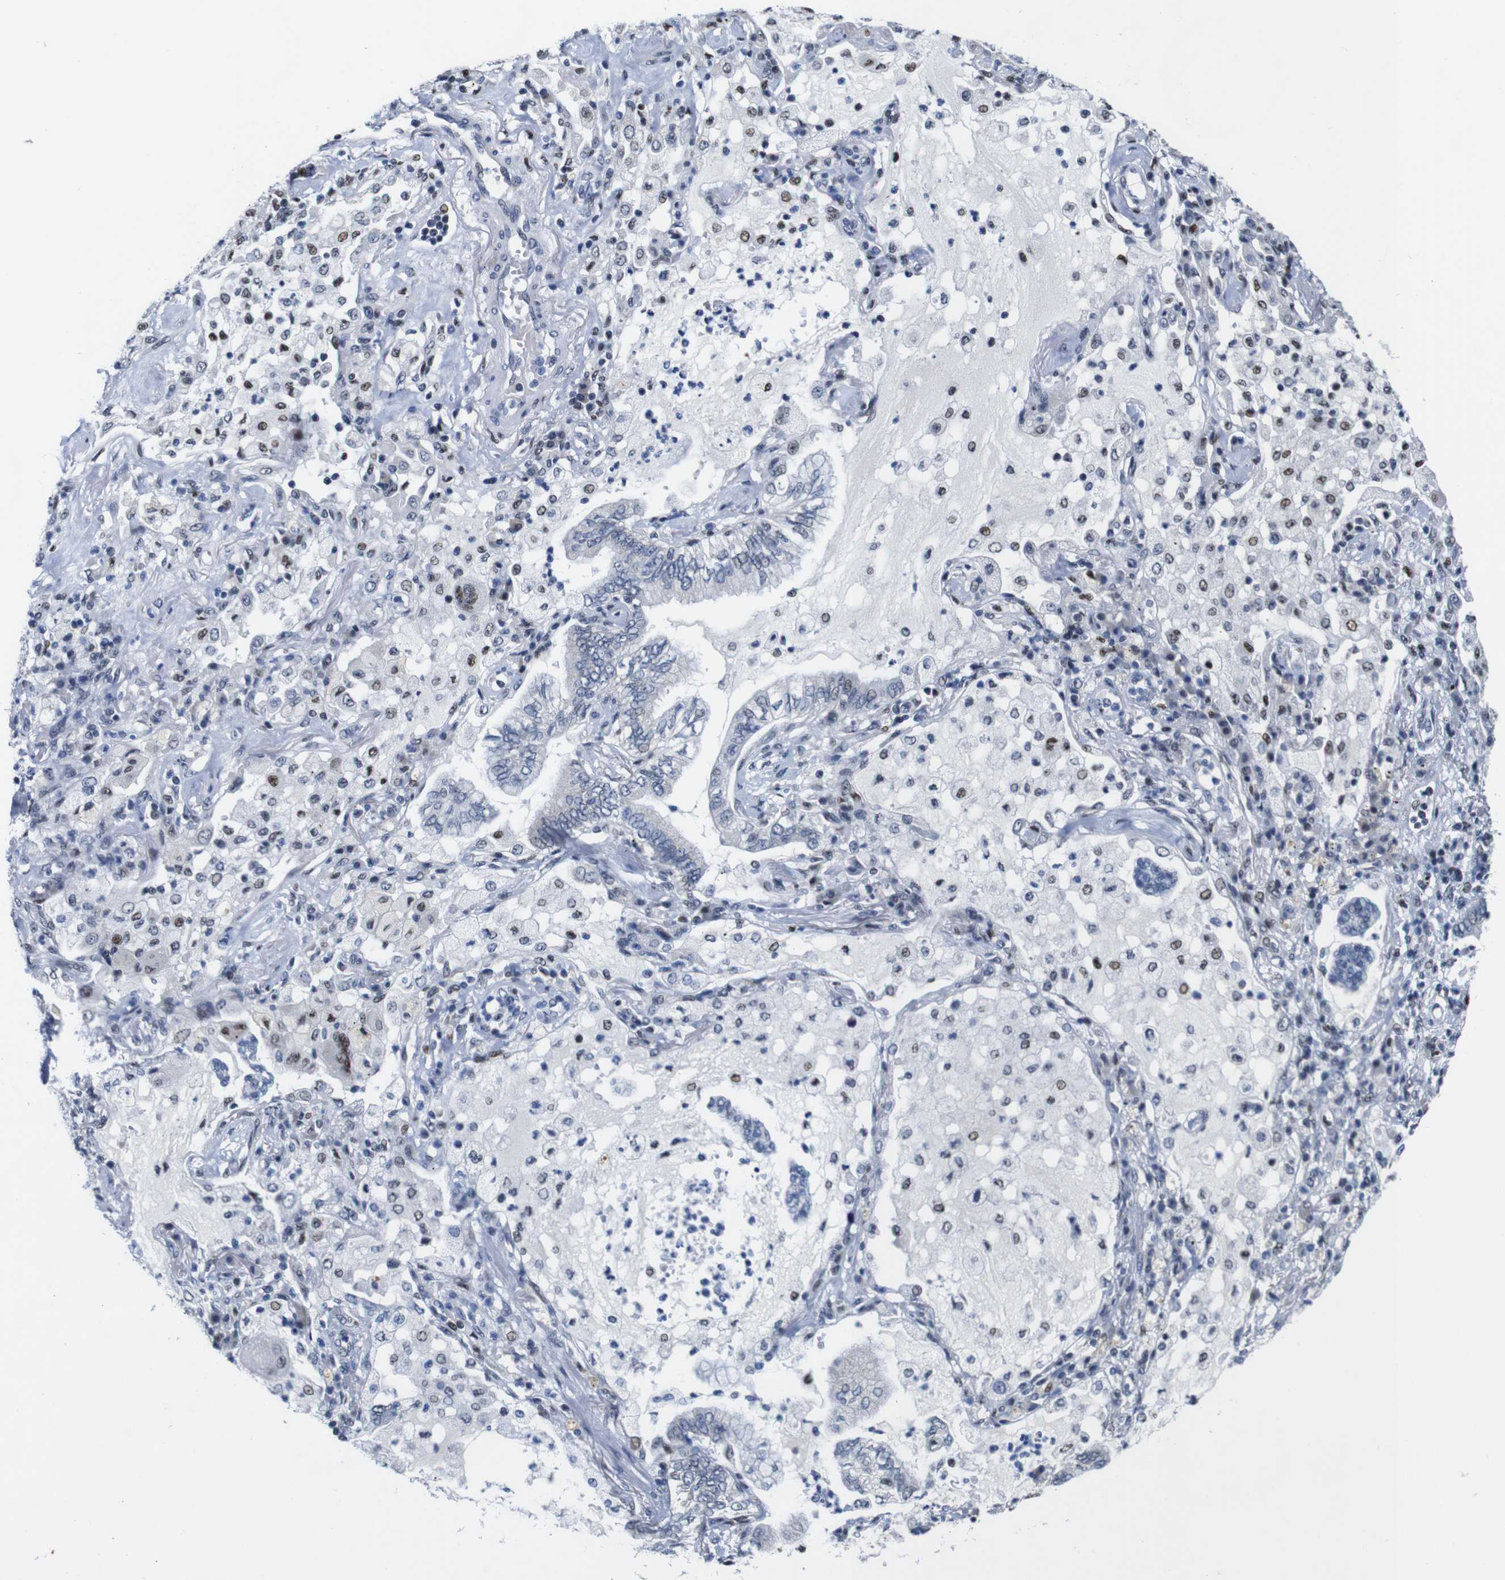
{"staining": {"intensity": "negative", "quantity": "none", "location": "none"}, "tissue": "lung cancer", "cell_type": "Tumor cells", "image_type": "cancer", "snomed": [{"axis": "morphology", "description": "Normal tissue, NOS"}, {"axis": "morphology", "description": "Adenocarcinoma, NOS"}, {"axis": "topography", "description": "Bronchus"}, {"axis": "topography", "description": "Lung"}], "caption": "Tumor cells are negative for protein expression in human lung cancer (adenocarcinoma). Brightfield microscopy of IHC stained with DAB (brown) and hematoxylin (blue), captured at high magnification.", "gene": "GATA6", "patient": {"sex": "female", "age": 70}}